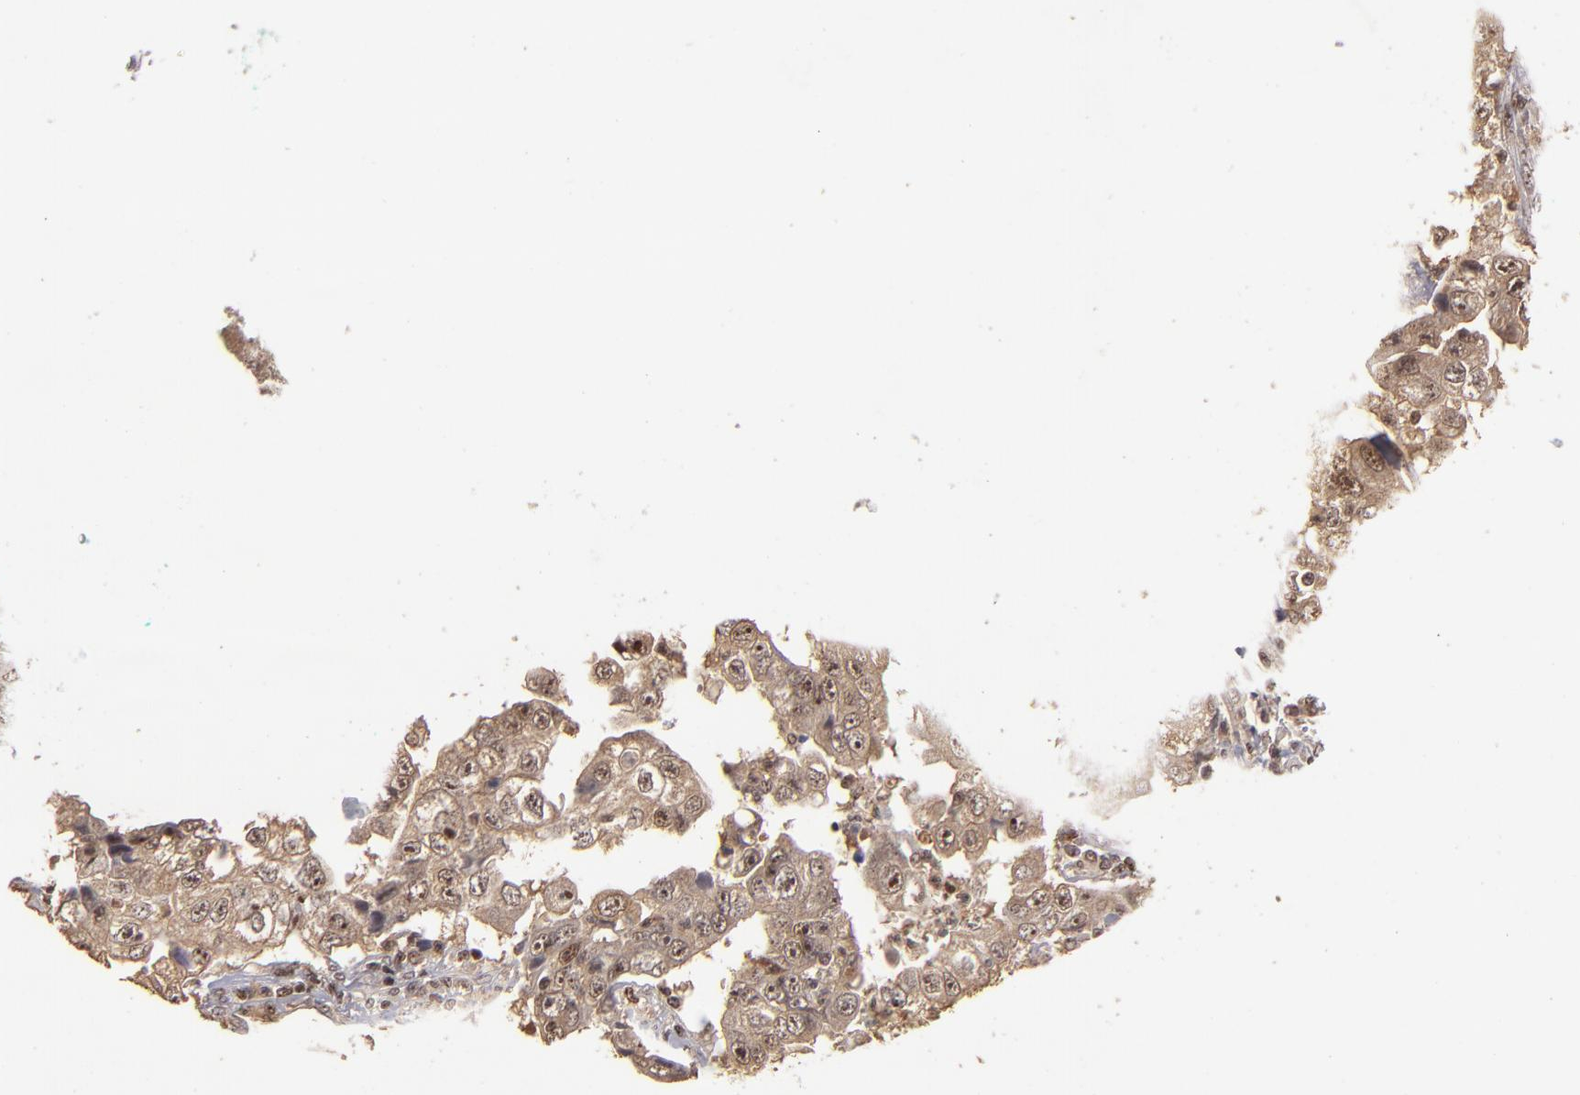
{"staining": {"intensity": "moderate", "quantity": ">75%", "location": "cytoplasmic/membranous,nuclear"}, "tissue": "lung cancer", "cell_type": "Tumor cells", "image_type": "cancer", "snomed": [{"axis": "morphology", "description": "Squamous cell carcinoma, NOS"}, {"axis": "topography", "description": "Lung"}], "caption": "High-magnification brightfield microscopy of lung cancer (squamous cell carcinoma) stained with DAB (brown) and counterstained with hematoxylin (blue). tumor cells exhibit moderate cytoplasmic/membranous and nuclear positivity is present in approximately>75% of cells.", "gene": "PCNX4", "patient": {"sex": "male", "age": 64}}